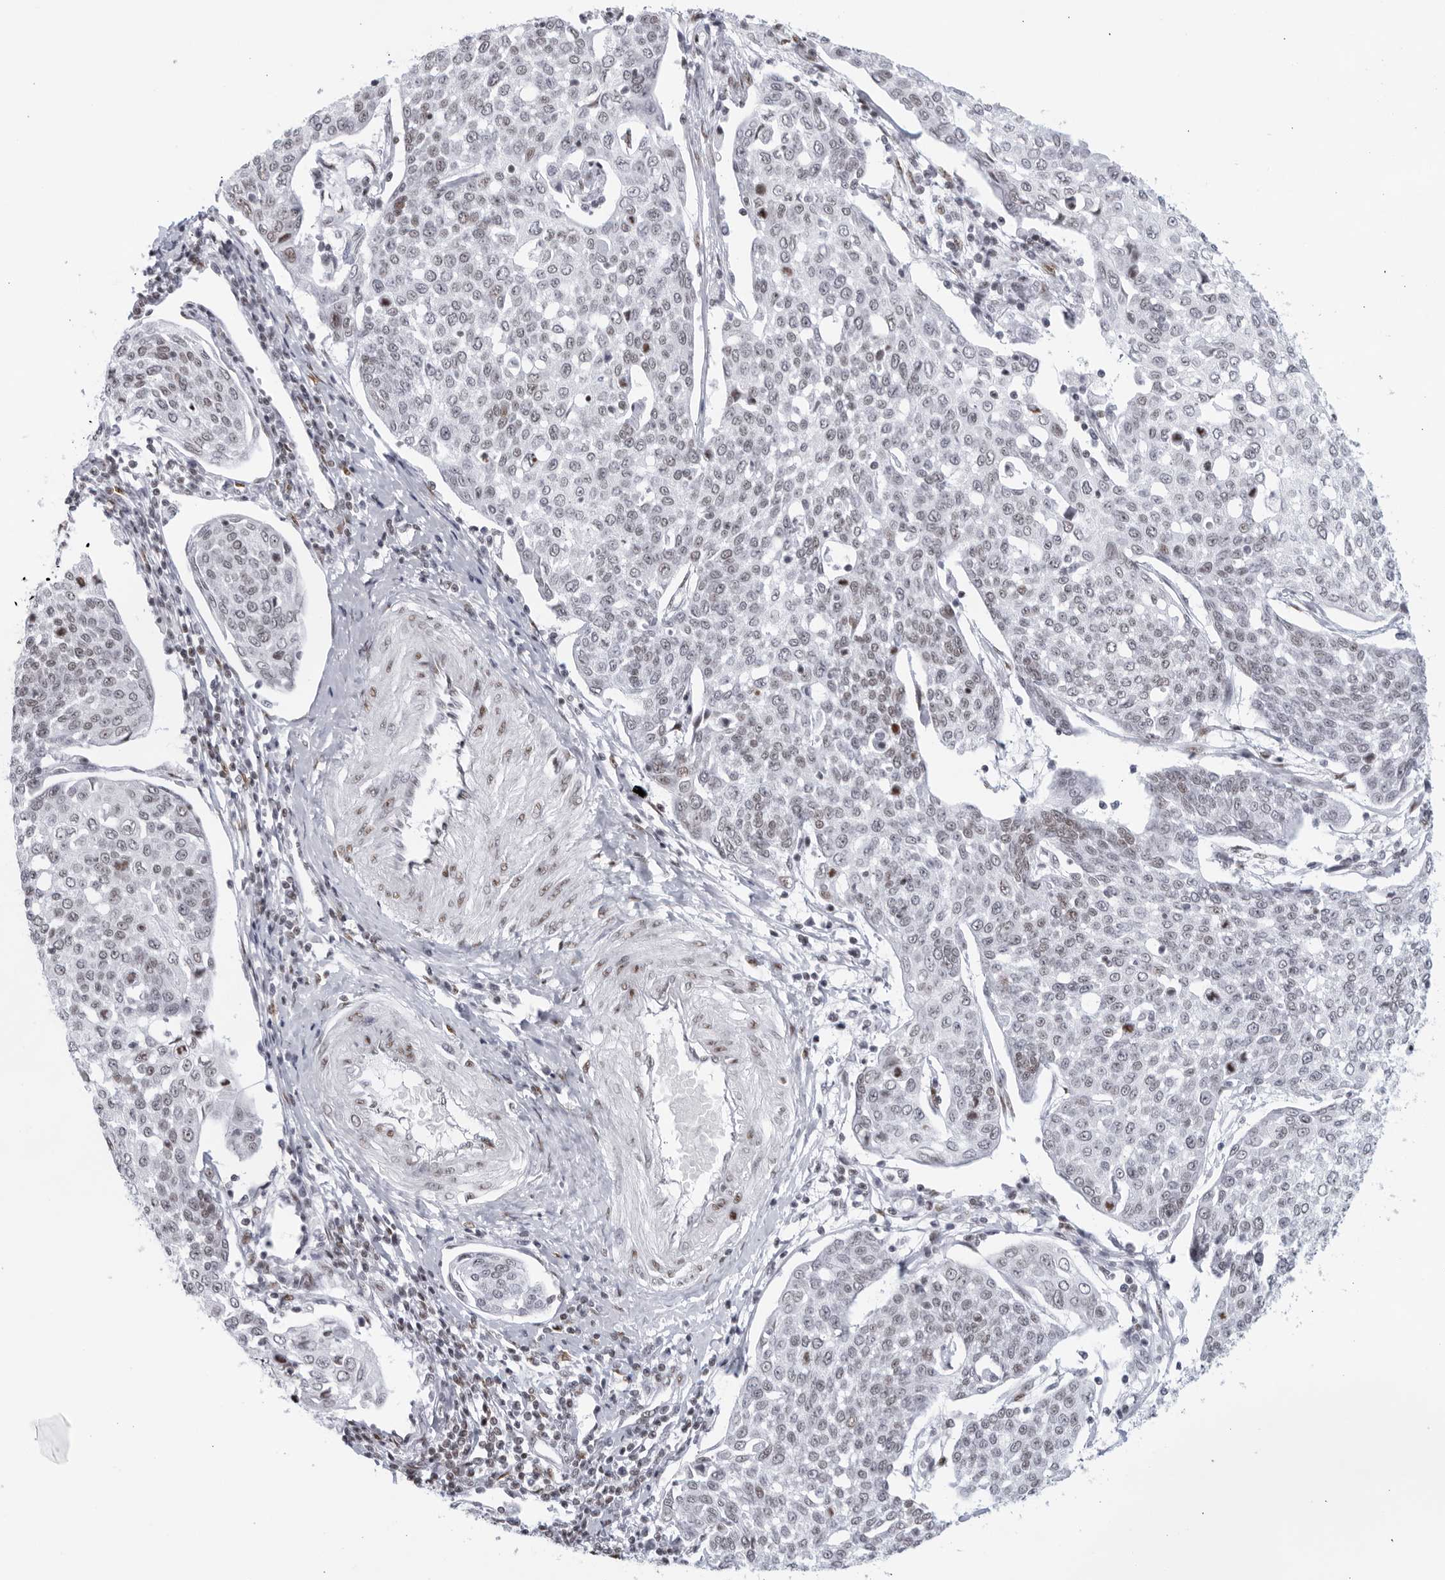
{"staining": {"intensity": "weak", "quantity": "25%-75%", "location": "nuclear"}, "tissue": "cervical cancer", "cell_type": "Tumor cells", "image_type": "cancer", "snomed": [{"axis": "morphology", "description": "Squamous cell carcinoma, NOS"}, {"axis": "topography", "description": "Cervix"}], "caption": "IHC staining of squamous cell carcinoma (cervical), which shows low levels of weak nuclear staining in approximately 25%-75% of tumor cells indicating weak nuclear protein staining. The staining was performed using DAB (3,3'-diaminobenzidine) (brown) for protein detection and nuclei were counterstained in hematoxylin (blue).", "gene": "HP1BP3", "patient": {"sex": "female", "age": 34}}